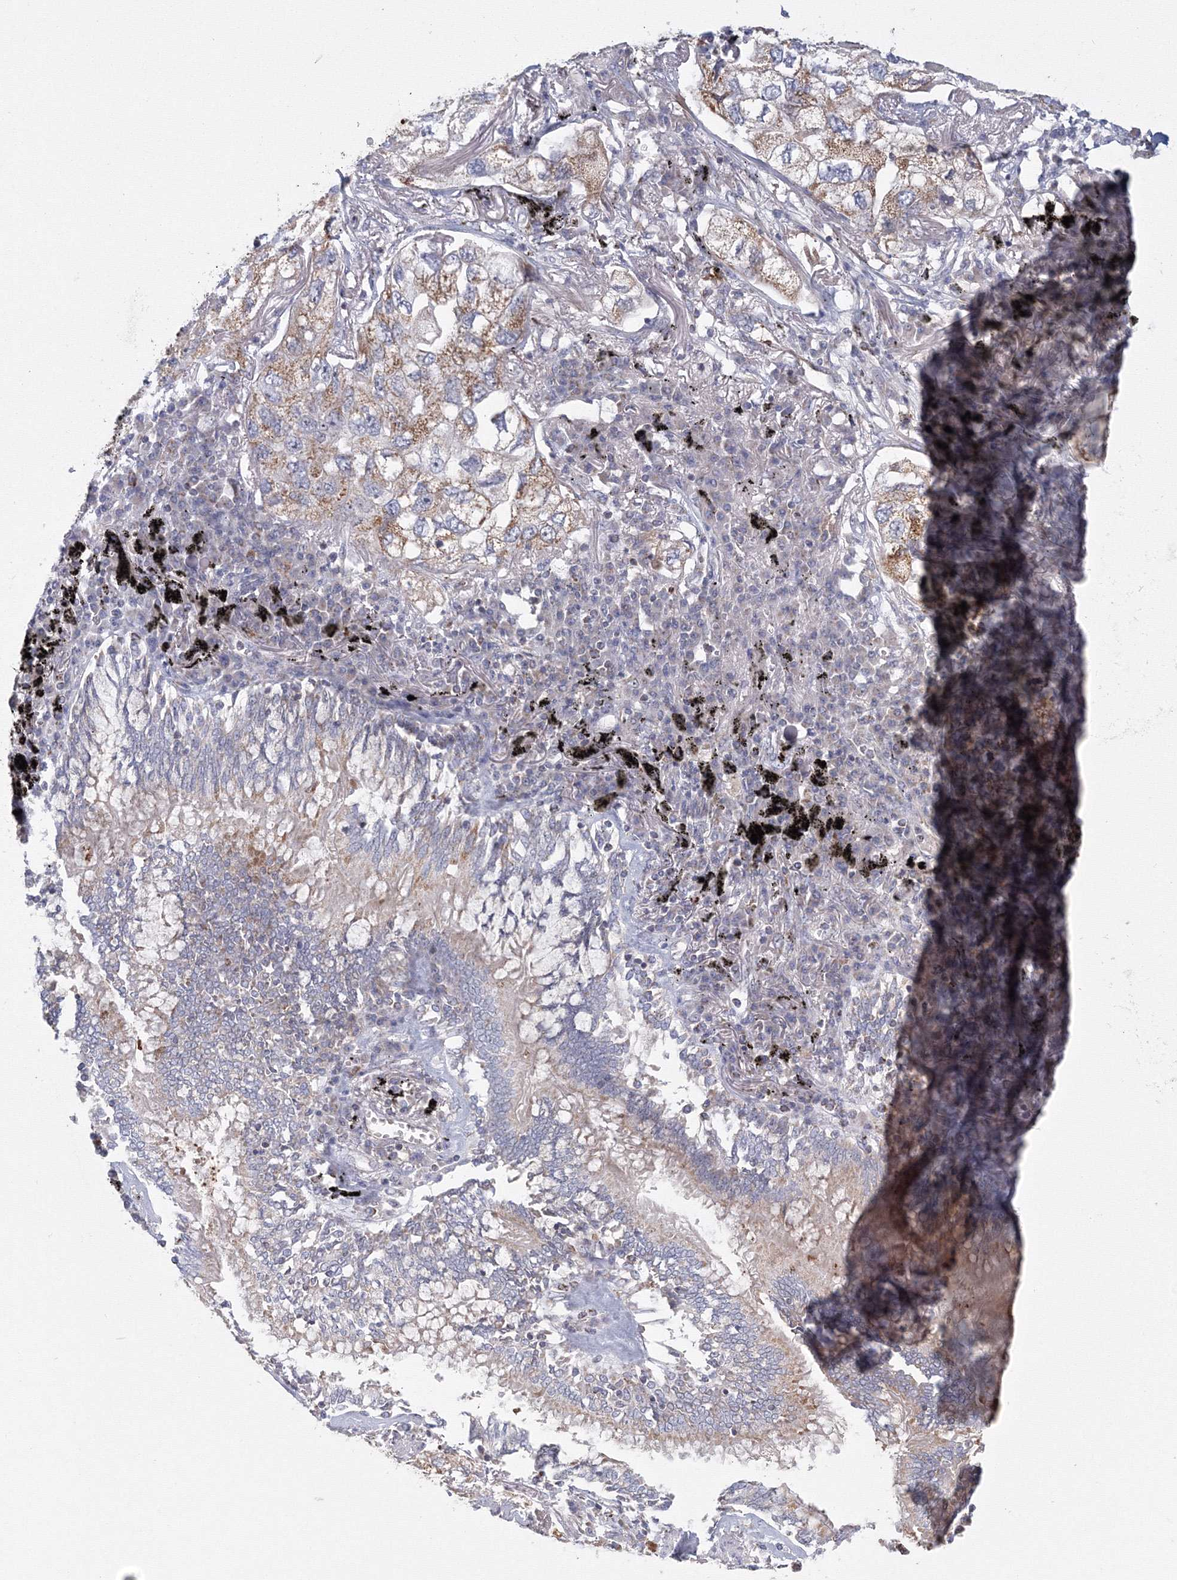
{"staining": {"intensity": "moderate", "quantity": ">75%", "location": "cytoplasmic/membranous"}, "tissue": "lung cancer", "cell_type": "Tumor cells", "image_type": "cancer", "snomed": [{"axis": "morphology", "description": "Adenocarcinoma, NOS"}, {"axis": "topography", "description": "Lung"}], "caption": "Immunohistochemical staining of human lung cancer exhibits medium levels of moderate cytoplasmic/membranous expression in approximately >75% of tumor cells. The staining was performed using DAB to visualize the protein expression in brown, while the nuclei were stained in blue with hematoxylin (Magnification: 20x).", "gene": "GRPEL1", "patient": {"sex": "male", "age": 65}}